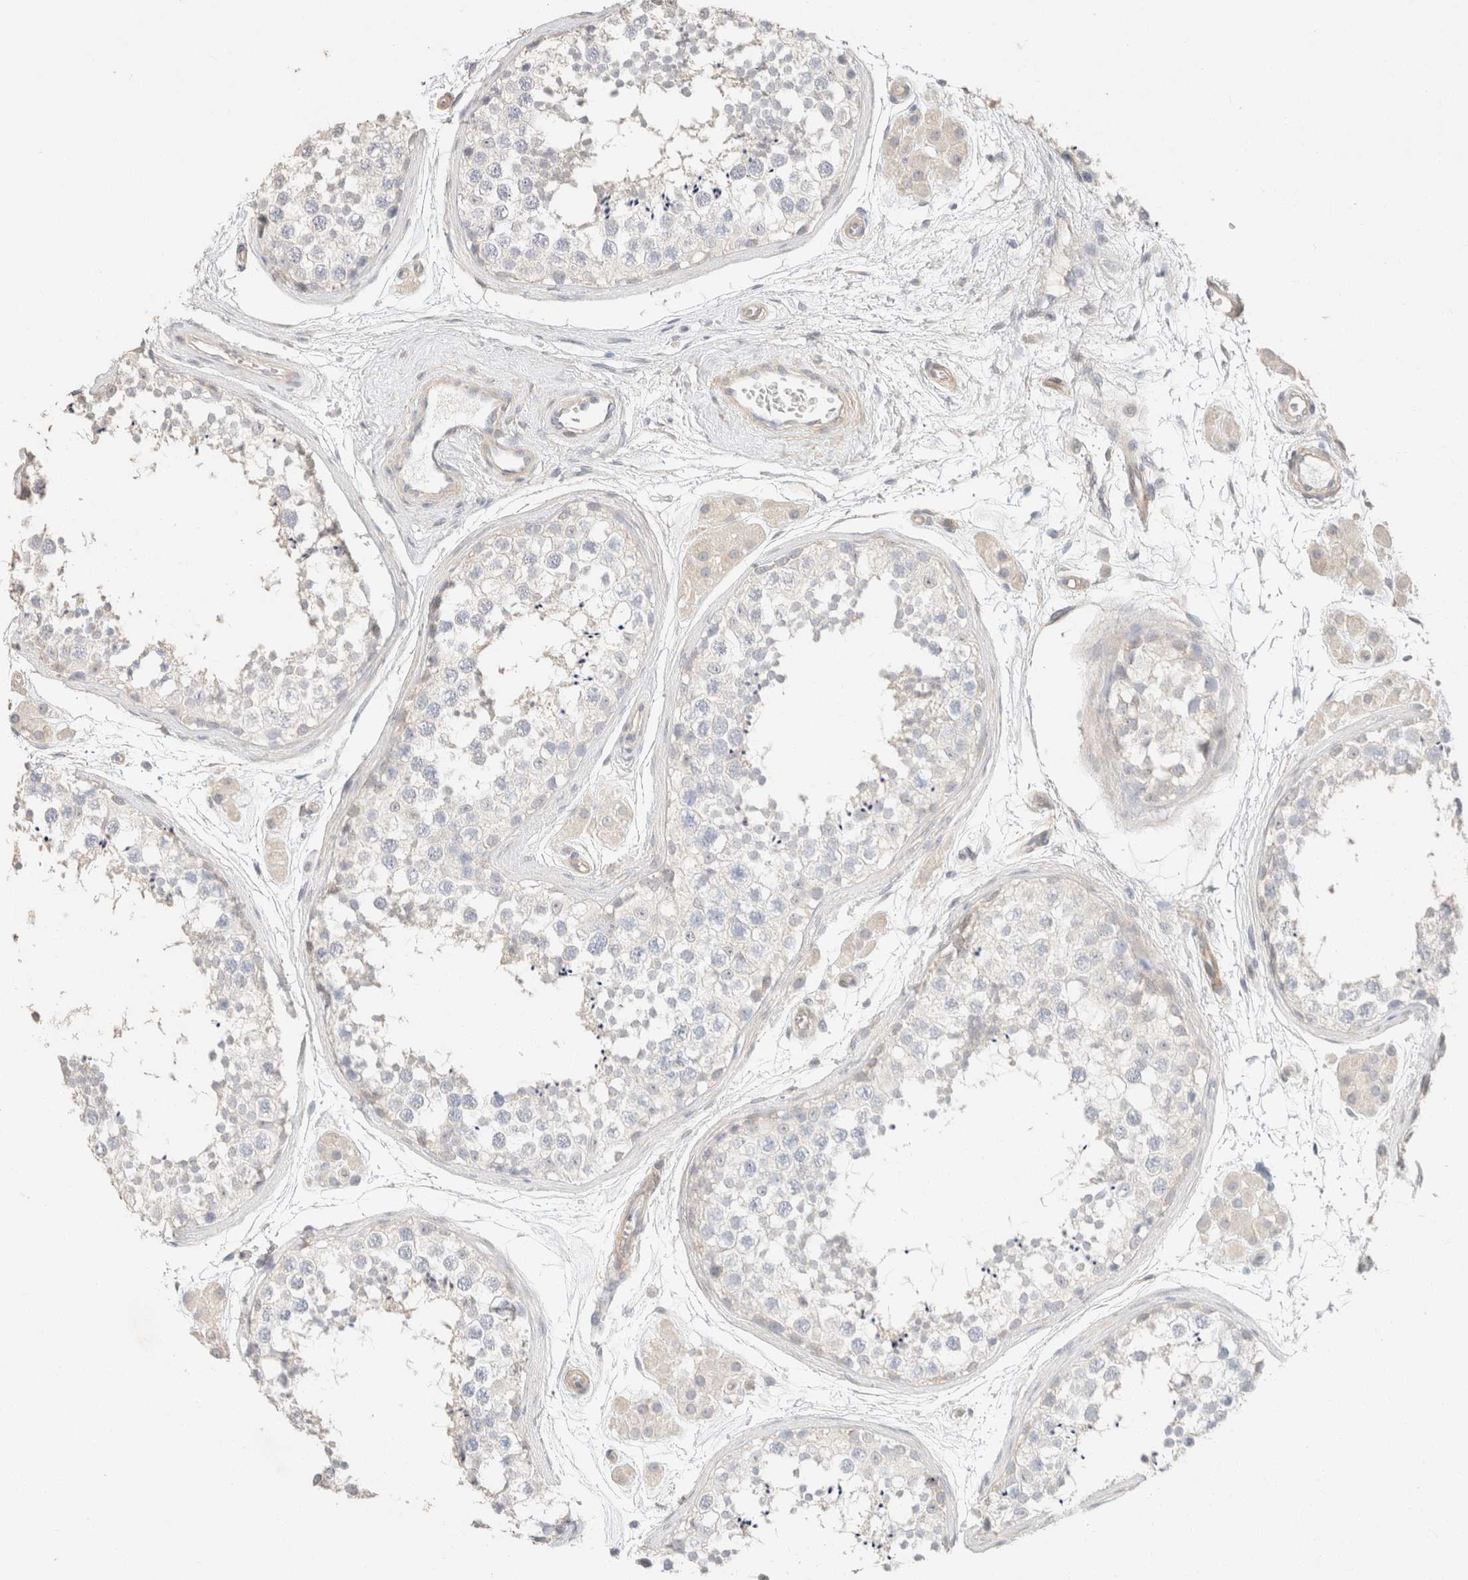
{"staining": {"intensity": "negative", "quantity": "none", "location": "none"}, "tissue": "testis", "cell_type": "Cells in seminiferous ducts", "image_type": "normal", "snomed": [{"axis": "morphology", "description": "Normal tissue, NOS"}, {"axis": "topography", "description": "Testis"}], "caption": "Immunohistochemistry of benign testis shows no staining in cells in seminiferous ducts. The staining was performed using DAB to visualize the protein expression in brown, while the nuclei were stained in blue with hematoxylin (Magnification: 20x).", "gene": "CSNK1E", "patient": {"sex": "male", "age": 56}}